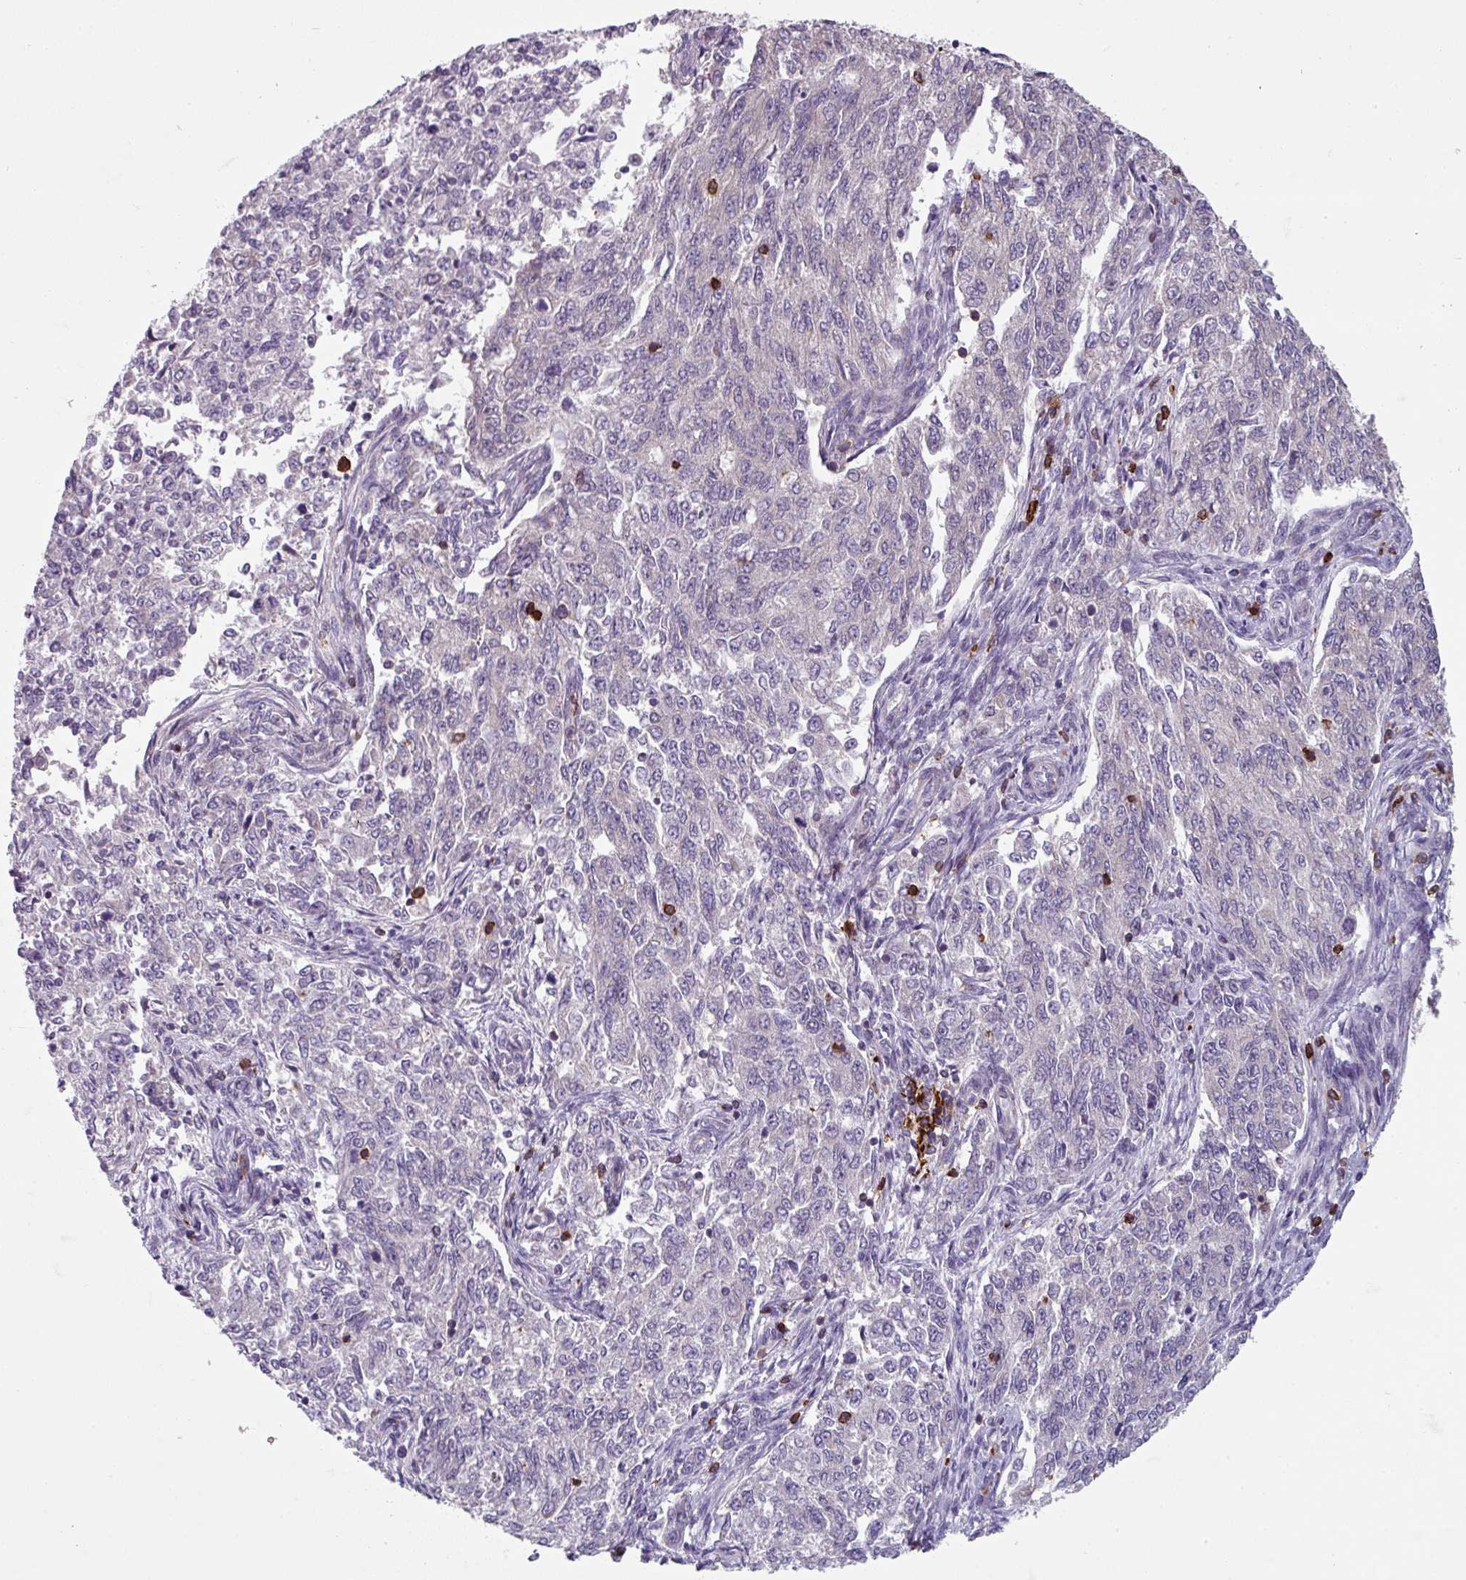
{"staining": {"intensity": "negative", "quantity": "none", "location": "none"}, "tissue": "endometrial cancer", "cell_type": "Tumor cells", "image_type": "cancer", "snomed": [{"axis": "morphology", "description": "Adenocarcinoma, NOS"}, {"axis": "topography", "description": "Endometrium"}], "caption": "Tumor cells are negative for brown protein staining in adenocarcinoma (endometrial).", "gene": "NEDD9", "patient": {"sex": "female", "age": 50}}